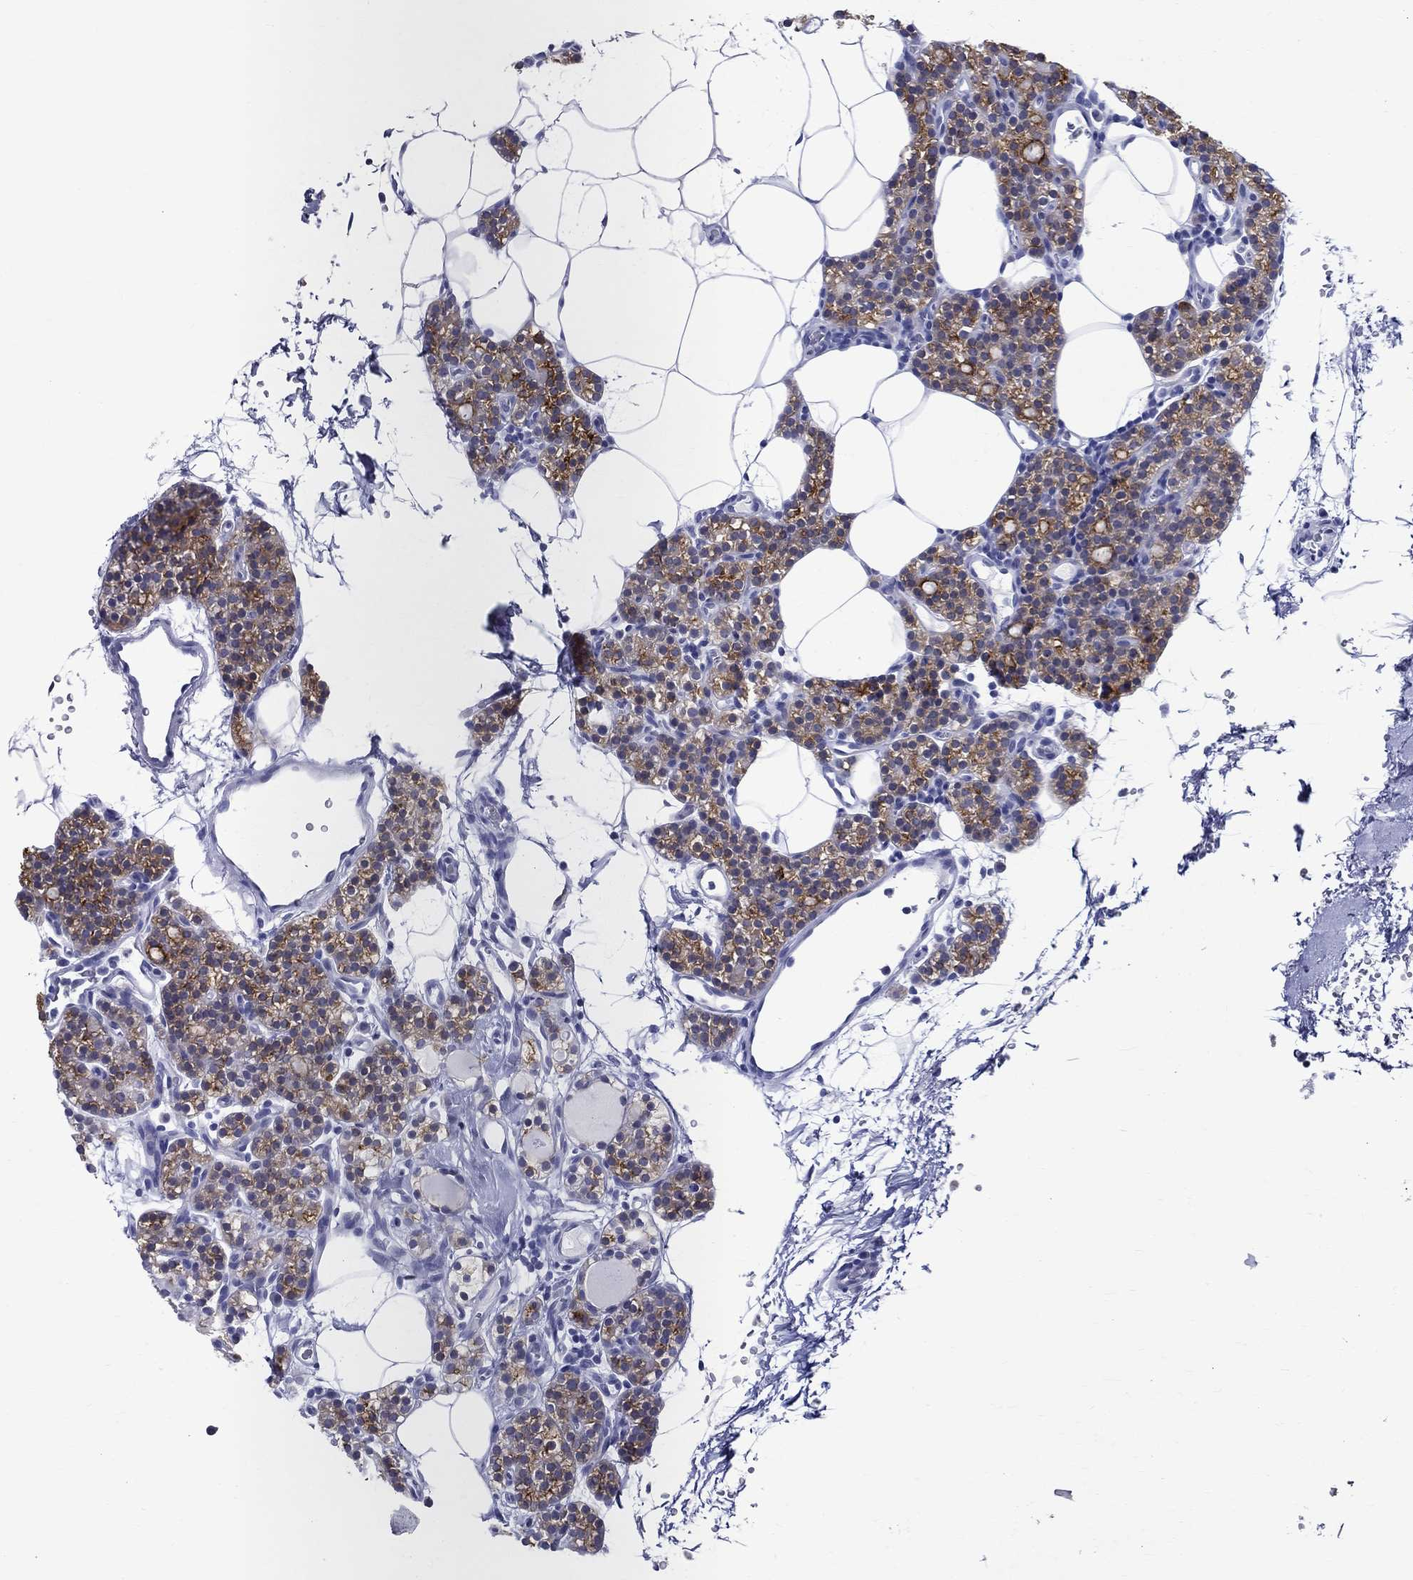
{"staining": {"intensity": "strong", "quantity": "25%-75%", "location": "cytoplasmic/membranous"}, "tissue": "parathyroid gland", "cell_type": "Glandular cells", "image_type": "normal", "snomed": [{"axis": "morphology", "description": "Normal tissue, NOS"}, {"axis": "topography", "description": "Parathyroid gland"}], "caption": "Strong cytoplasmic/membranous staining for a protein is seen in about 25%-75% of glandular cells of benign parathyroid gland using immunohistochemistry (IHC).", "gene": "BSPRY", "patient": {"sex": "female", "age": 67}}